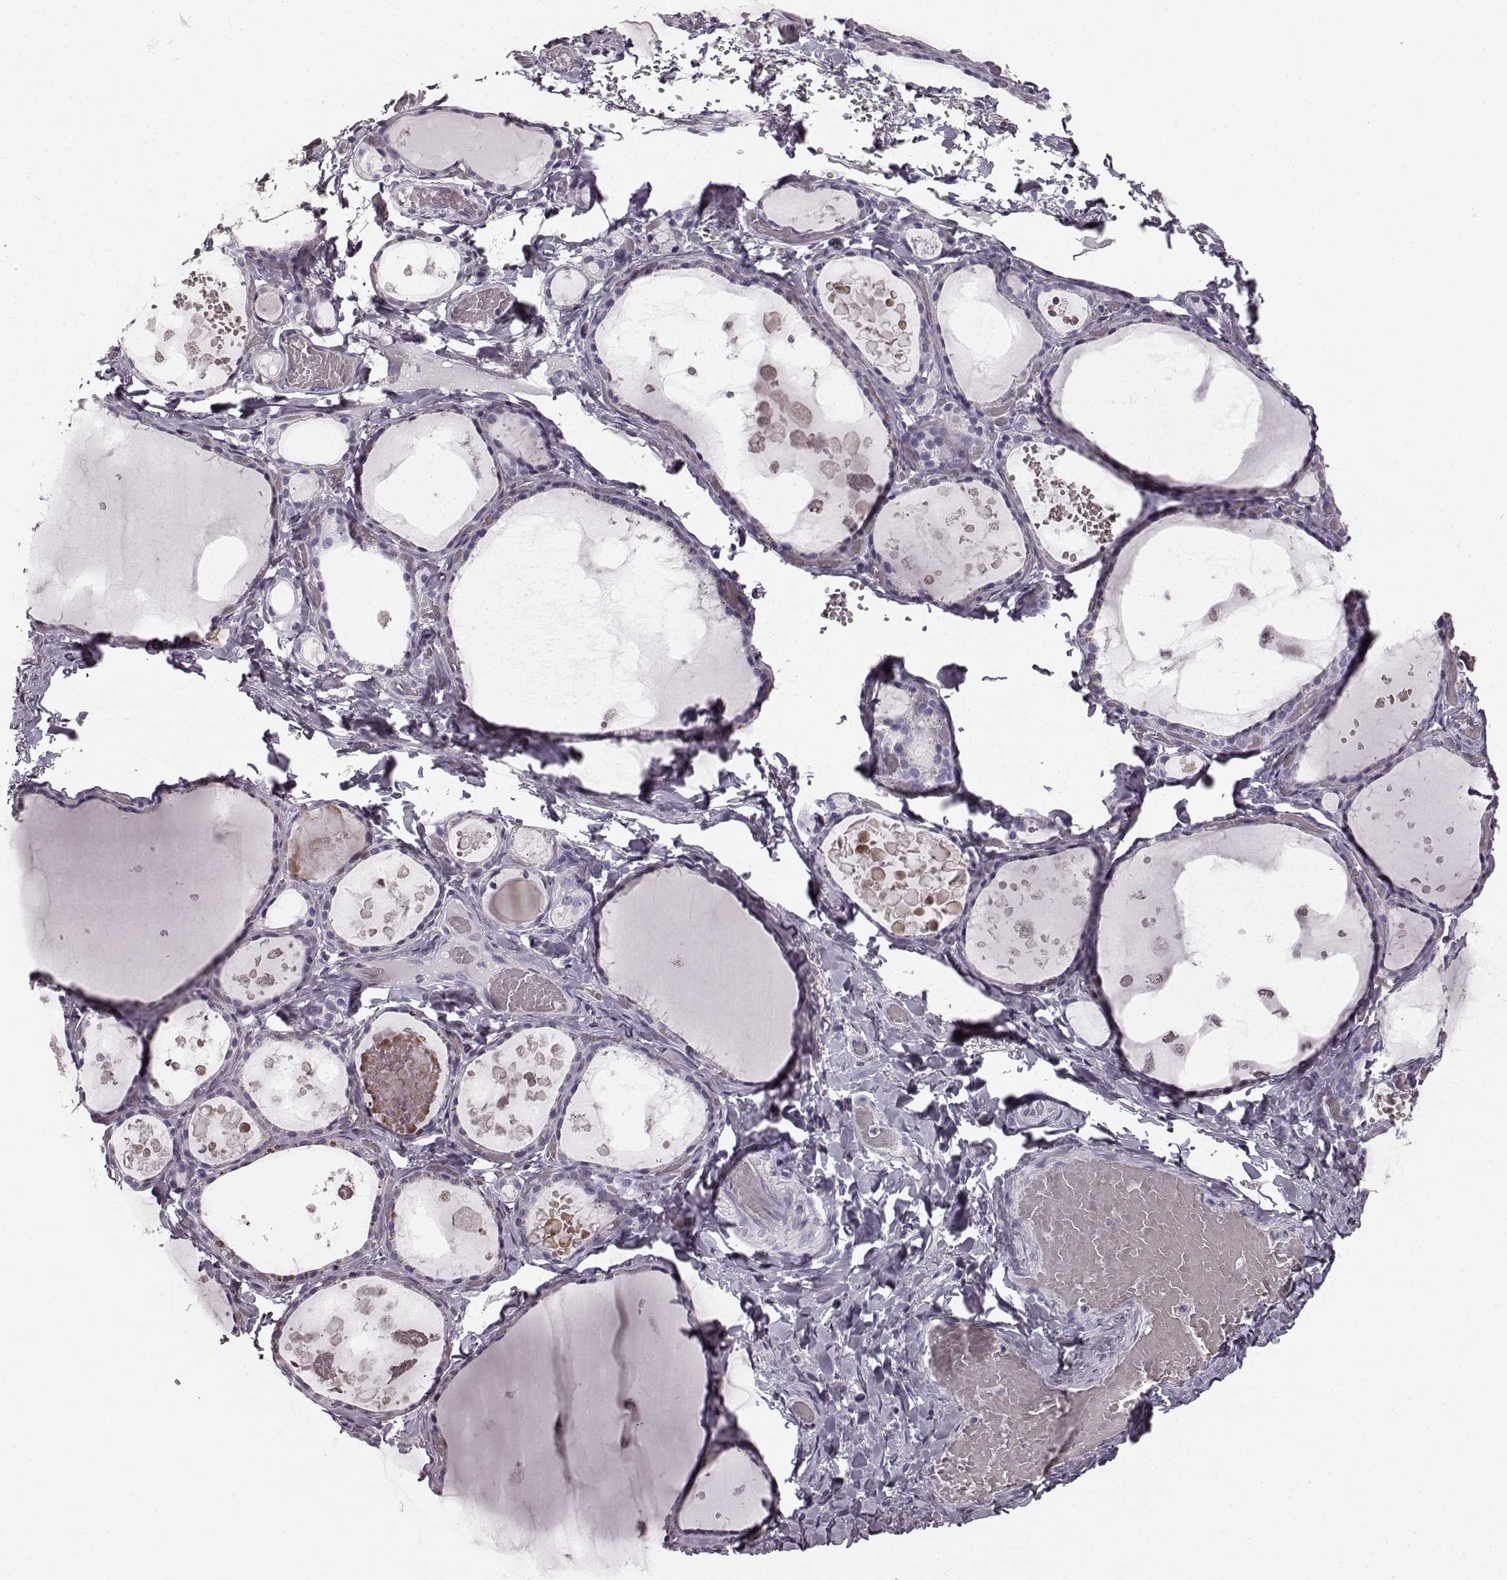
{"staining": {"intensity": "negative", "quantity": "none", "location": "none"}, "tissue": "thyroid gland", "cell_type": "Glandular cells", "image_type": "normal", "snomed": [{"axis": "morphology", "description": "Normal tissue, NOS"}, {"axis": "topography", "description": "Thyroid gland"}], "caption": "A high-resolution photomicrograph shows immunohistochemistry (IHC) staining of benign thyroid gland, which reveals no significant staining in glandular cells.", "gene": "TMPRSS15", "patient": {"sex": "female", "age": 56}}